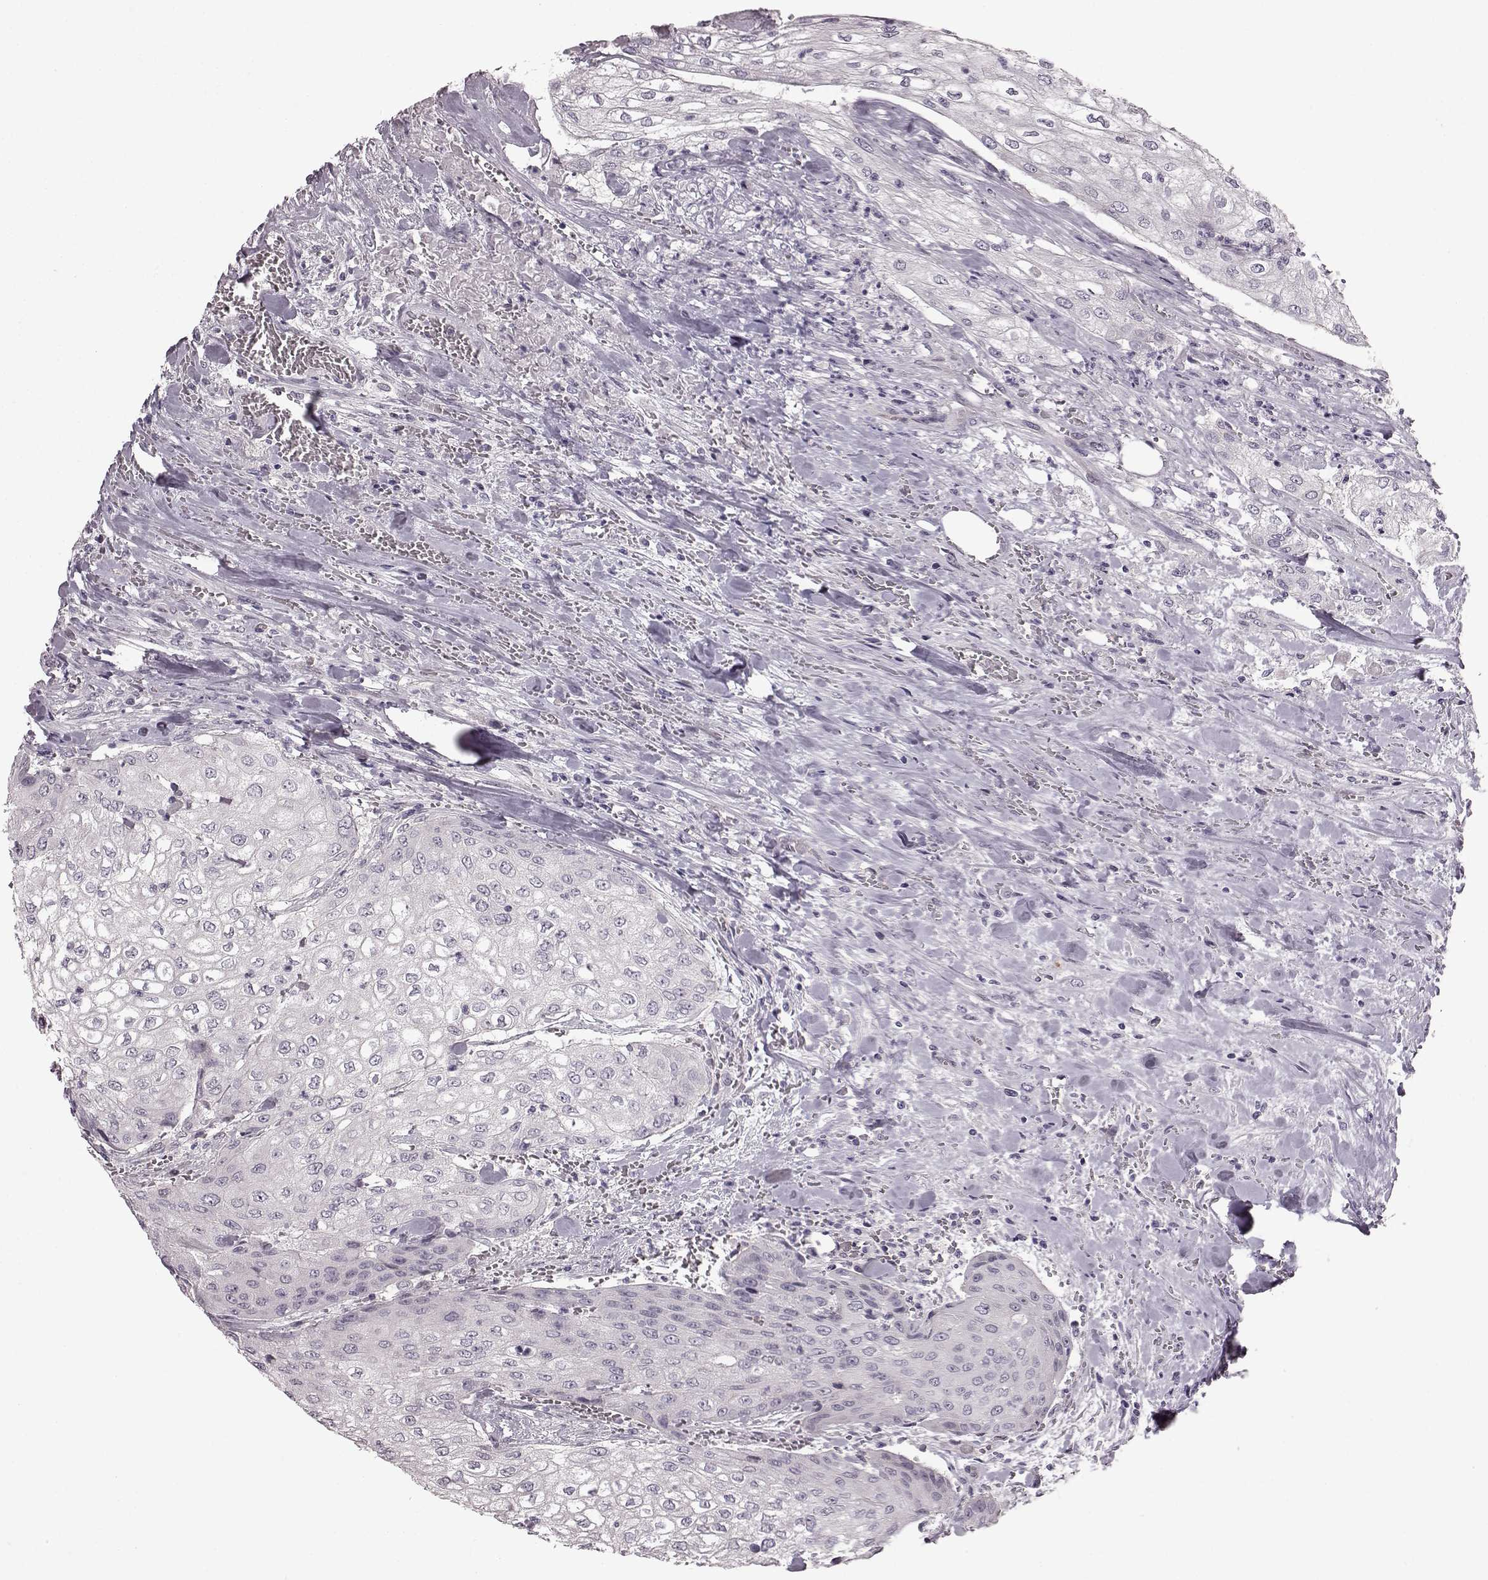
{"staining": {"intensity": "negative", "quantity": "none", "location": "none"}, "tissue": "urothelial cancer", "cell_type": "Tumor cells", "image_type": "cancer", "snomed": [{"axis": "morphology", "description": "Urothelial carcinoma, High grade"}, {"axis": "topography", "description": "Urinary bladder"}], "caption": "Urothelial cancer was stained to show a protein in brown. There is no significant positivity in tumor cells.", "gene": "TCHHL1", "patient": {"sex": "male", "age": 62}}